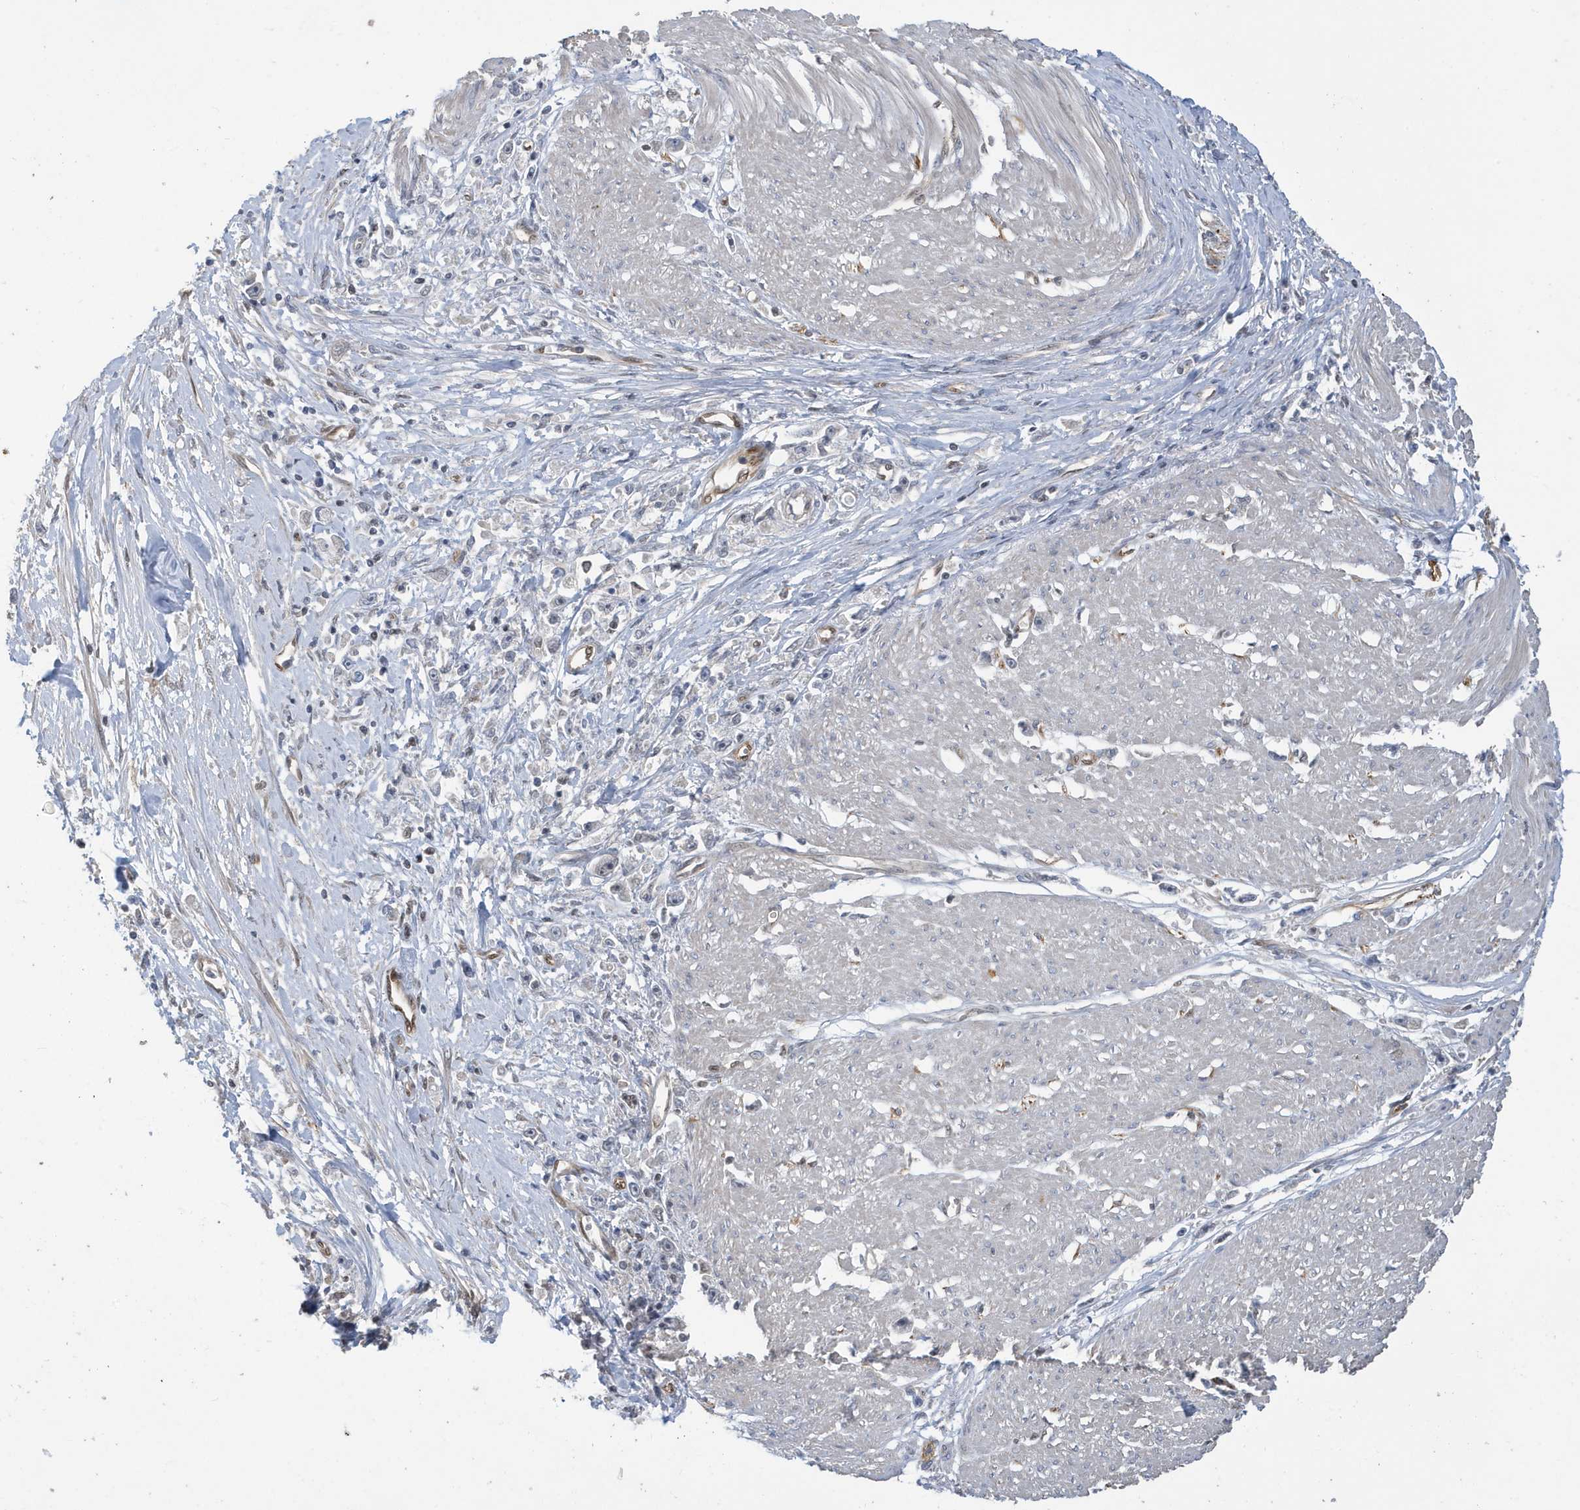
{"staining": {"intensity": "negative", "quantity": "none", "location": "none"}, "tissue": "stomach cancer", "cell_type": "Tumor cells", "image_type": "cancer", "snomed": [{"axis": "morphology", "description": "Adenocarcinoma, NOS"}, {"axis": "topography", "description": "Stomach"}], "caption": "DAB (3,3'-diaminobenzidine) immunohistochemical staining of human stomach adenocarcinoma exhibits no significant expression in tumor cells.", "gene": "NCOA7", "patient": {"sex": "female", "age": 59}}